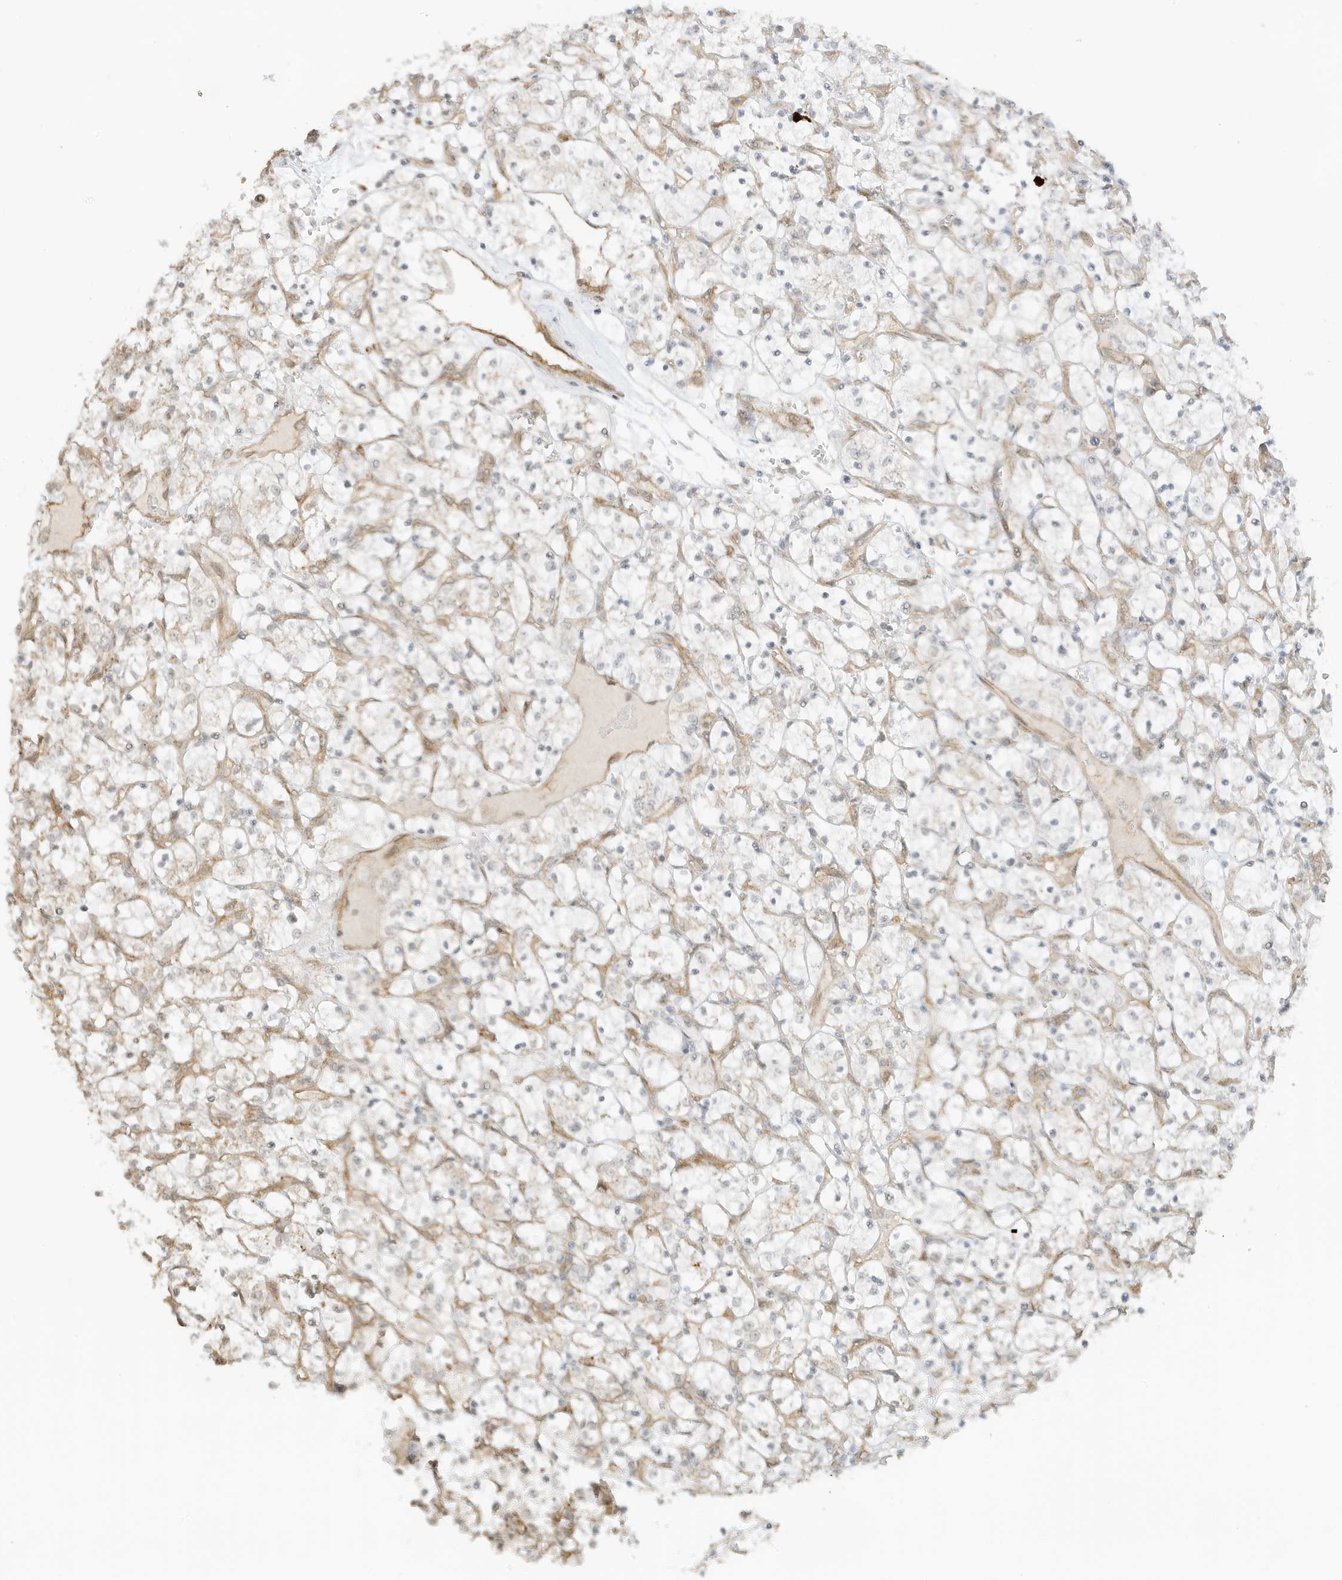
{"staining": {"intensity": "negative", "quantity": "none", "location": "none"}, "tissue": "renal cancer", "cell_type": "Tumor cells", "image_type": "cancer", "snomed": [{"axis": "morphology", "description": "Adenocarcinoma, NOS"}, {"axis": "topography", "description": "Kidney"}], "caption": "Human renal cancer stained for a protein using immunohistochemistry (IHC) displays no expression in tumor cells.", "gene": "UBAP2L", "patient": {"sex": "female", "age": 69}}